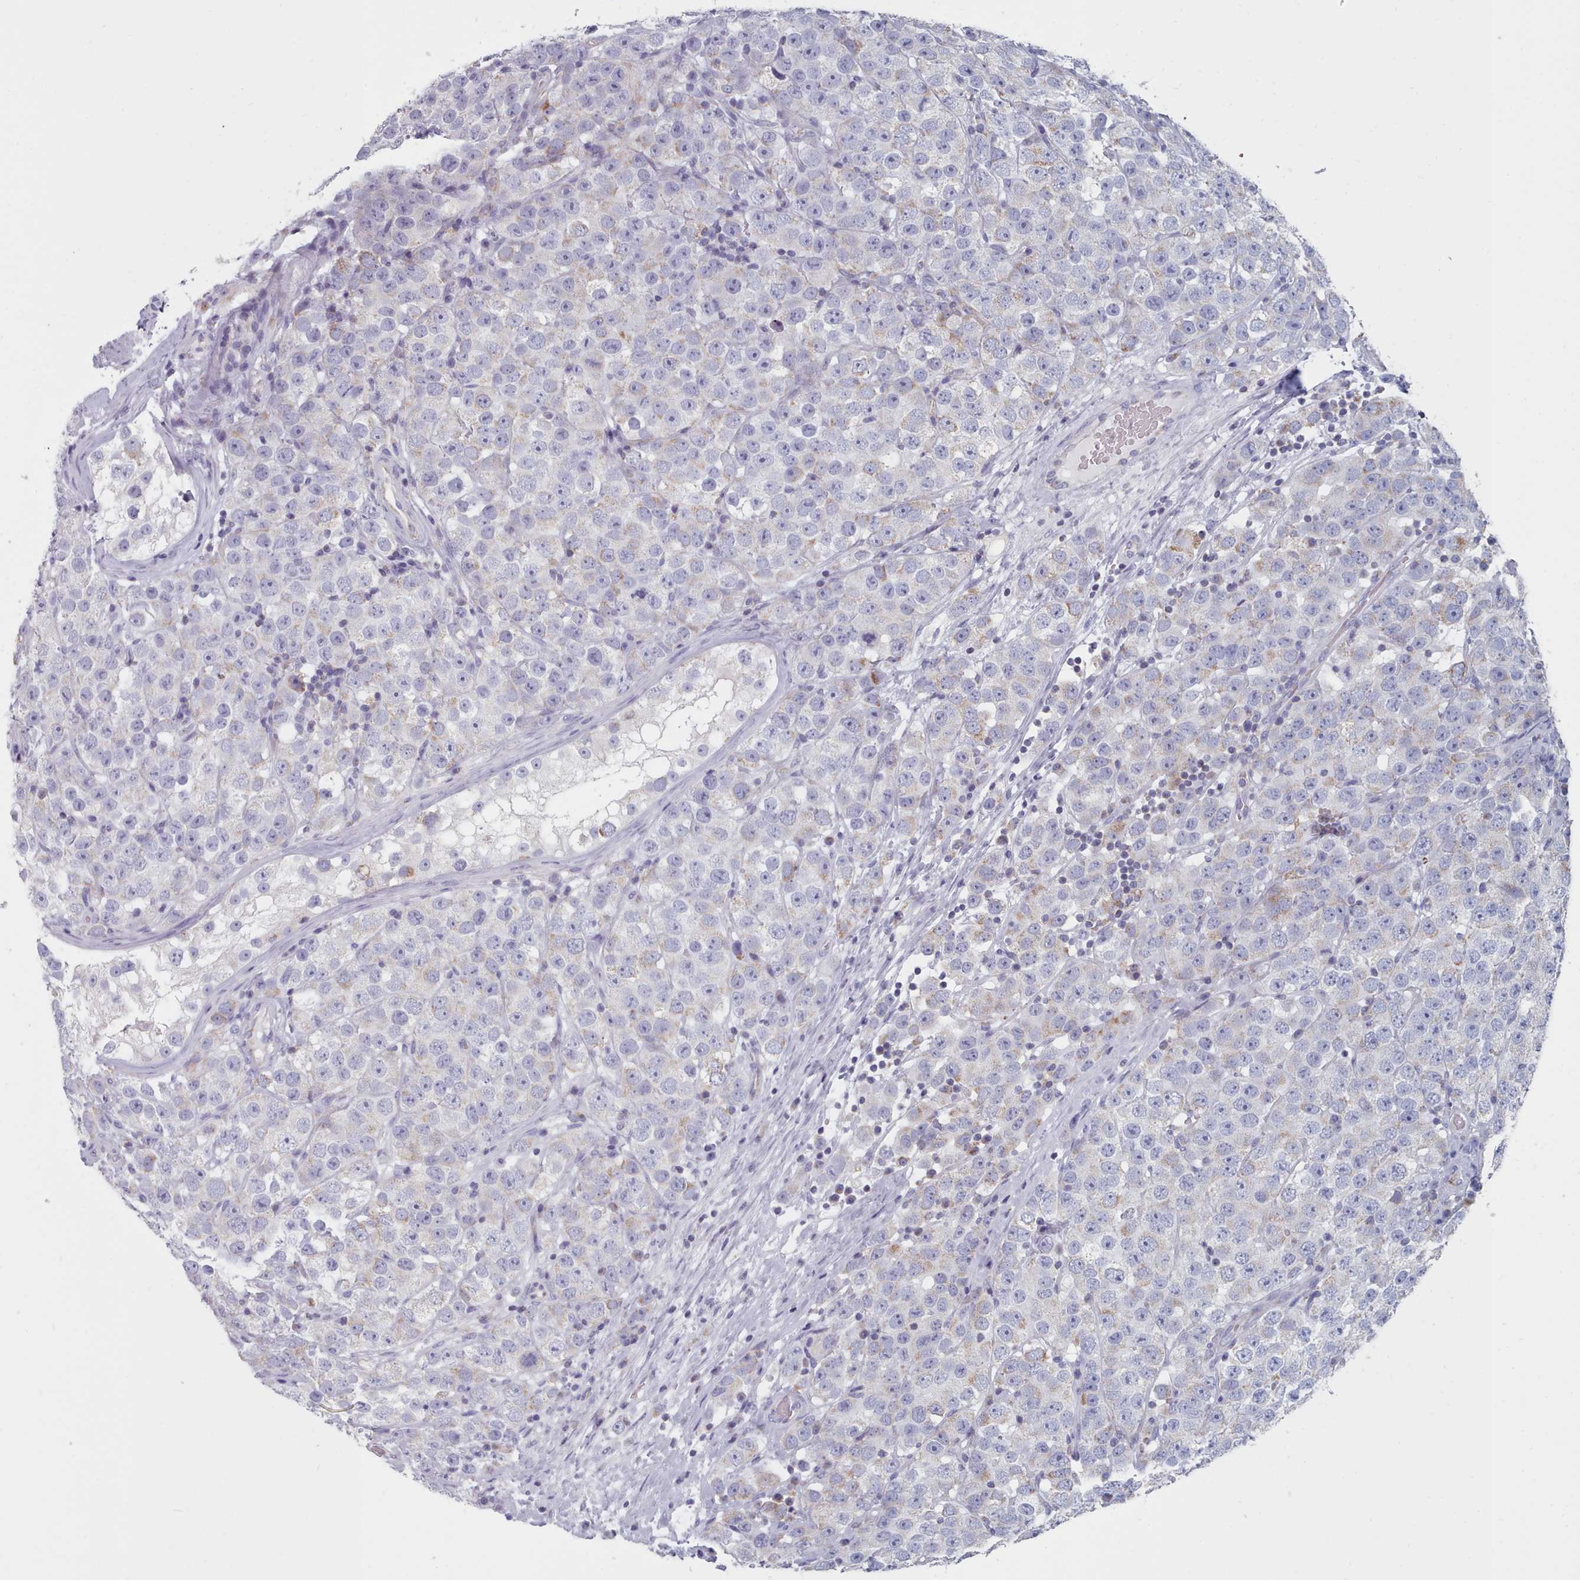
{"staining": {"intensity": "negative", "quantity": "none", "location": "none"}, "tissue": "testis cancer", "cell_type": "Tumor cells", "image_type": "cancer", "snomed": [{"axis": "morphology", "description": "Seminoma, NOS"}, {"axis": "topography", "description": "Testis"}], "caption": "DAB (3,3'-diaminobenzidine) immunohistochemical staining of human testis cancer (seminoma) shows no significant staining in tumor cells.", "gene": "FAM170B", "patient": {"sex": "male", "age": 28}}